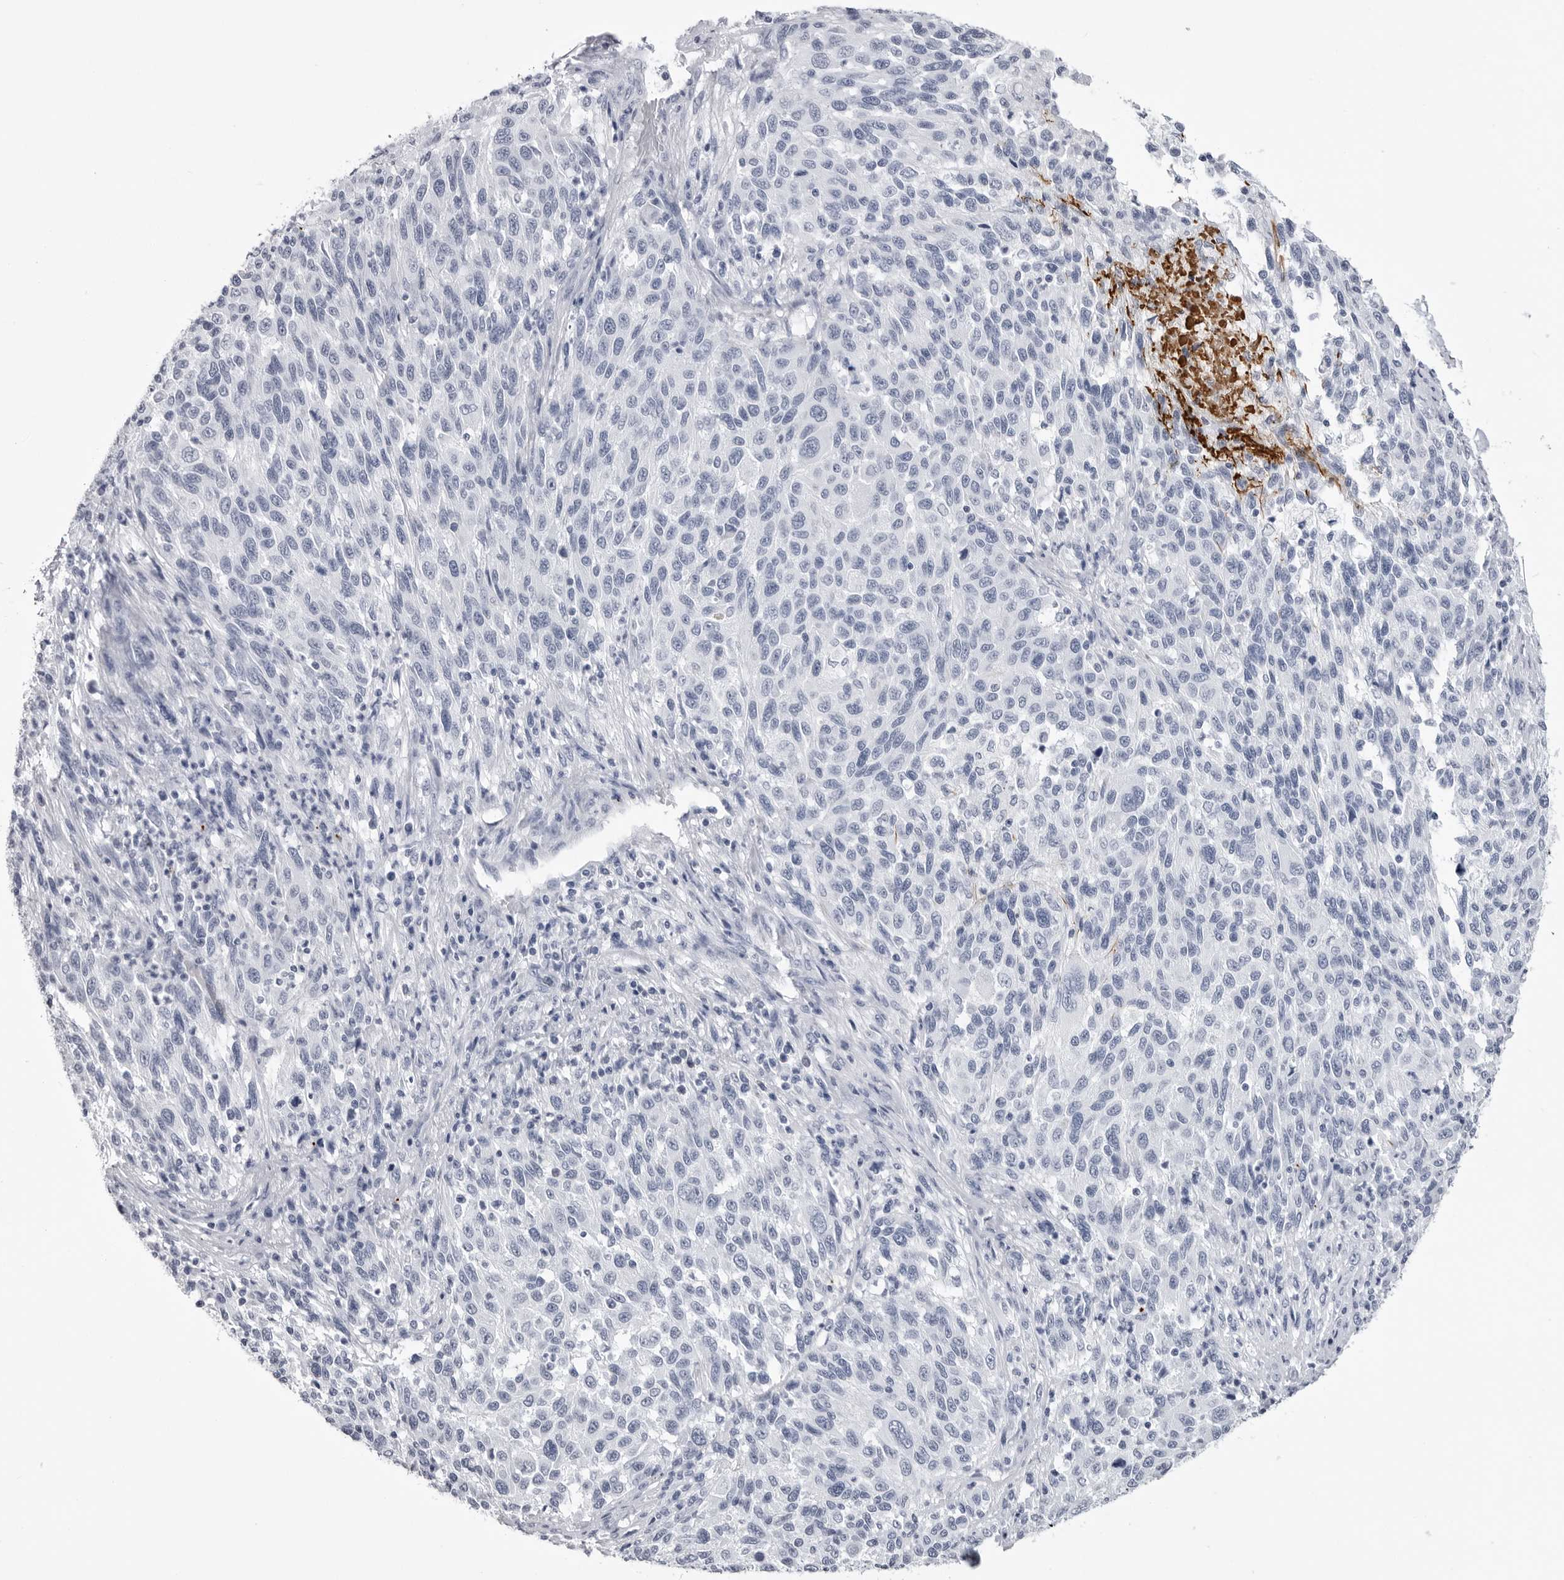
{"staining": {"intensity": "negative", "quantity": "none", "location": "none"}, "tissue": "melanoma", "cell_type": "Tumor cells", "image_type": "cancer", "snomed": [{"axis": "morphology", "description": "Malignant melanoma, Metastatic site"}, {"axis": "topography", "description": "Lymph node"}], "caption": "The image reveals no significant positivity in tumor cells of melanoma.", "gene": "COL26A1", "patient": {"sex": "male", "age": 61}}